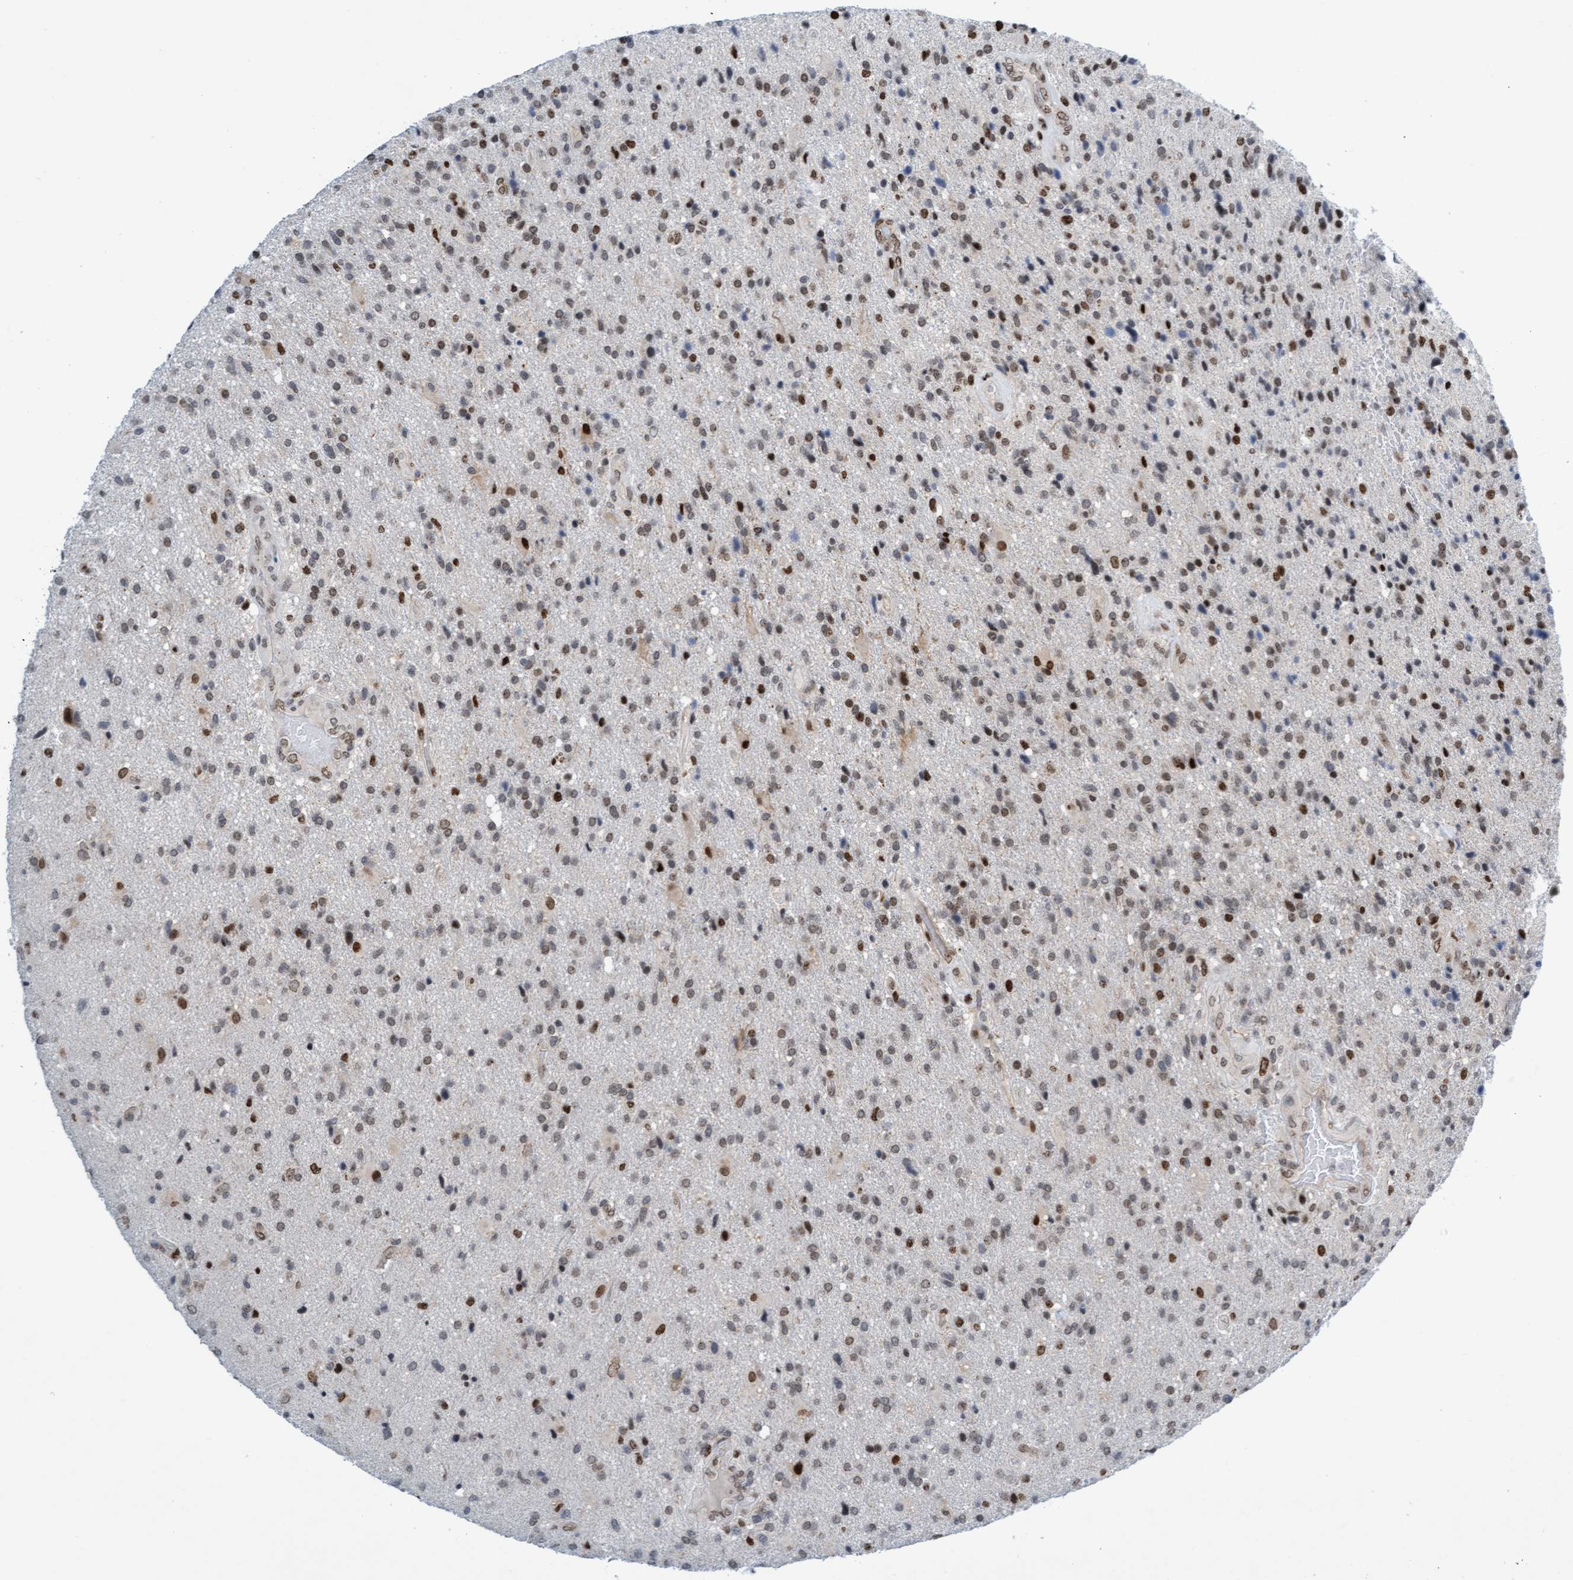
{"staining": {"intensity": "moderate", "quantity": "25%-75%", "location": "nuclear"}, "tissue": "glioma", "cell_type": "Tumor cells", "image_type": "cancer", "snomed": [{"axis": "morphology", "description": "Glioma, malignant, High grade"}, {"axis": "topography", "description": "Brain"}], "caption": "High-power microscopy captured an immunohistochemistry (IHC) image of glioma, revealing moderate nuclear expression in approximately 25%-75% of tumor cells.", "gene": "GLRX2", "patient": {"sex": "male", "age": 72}}